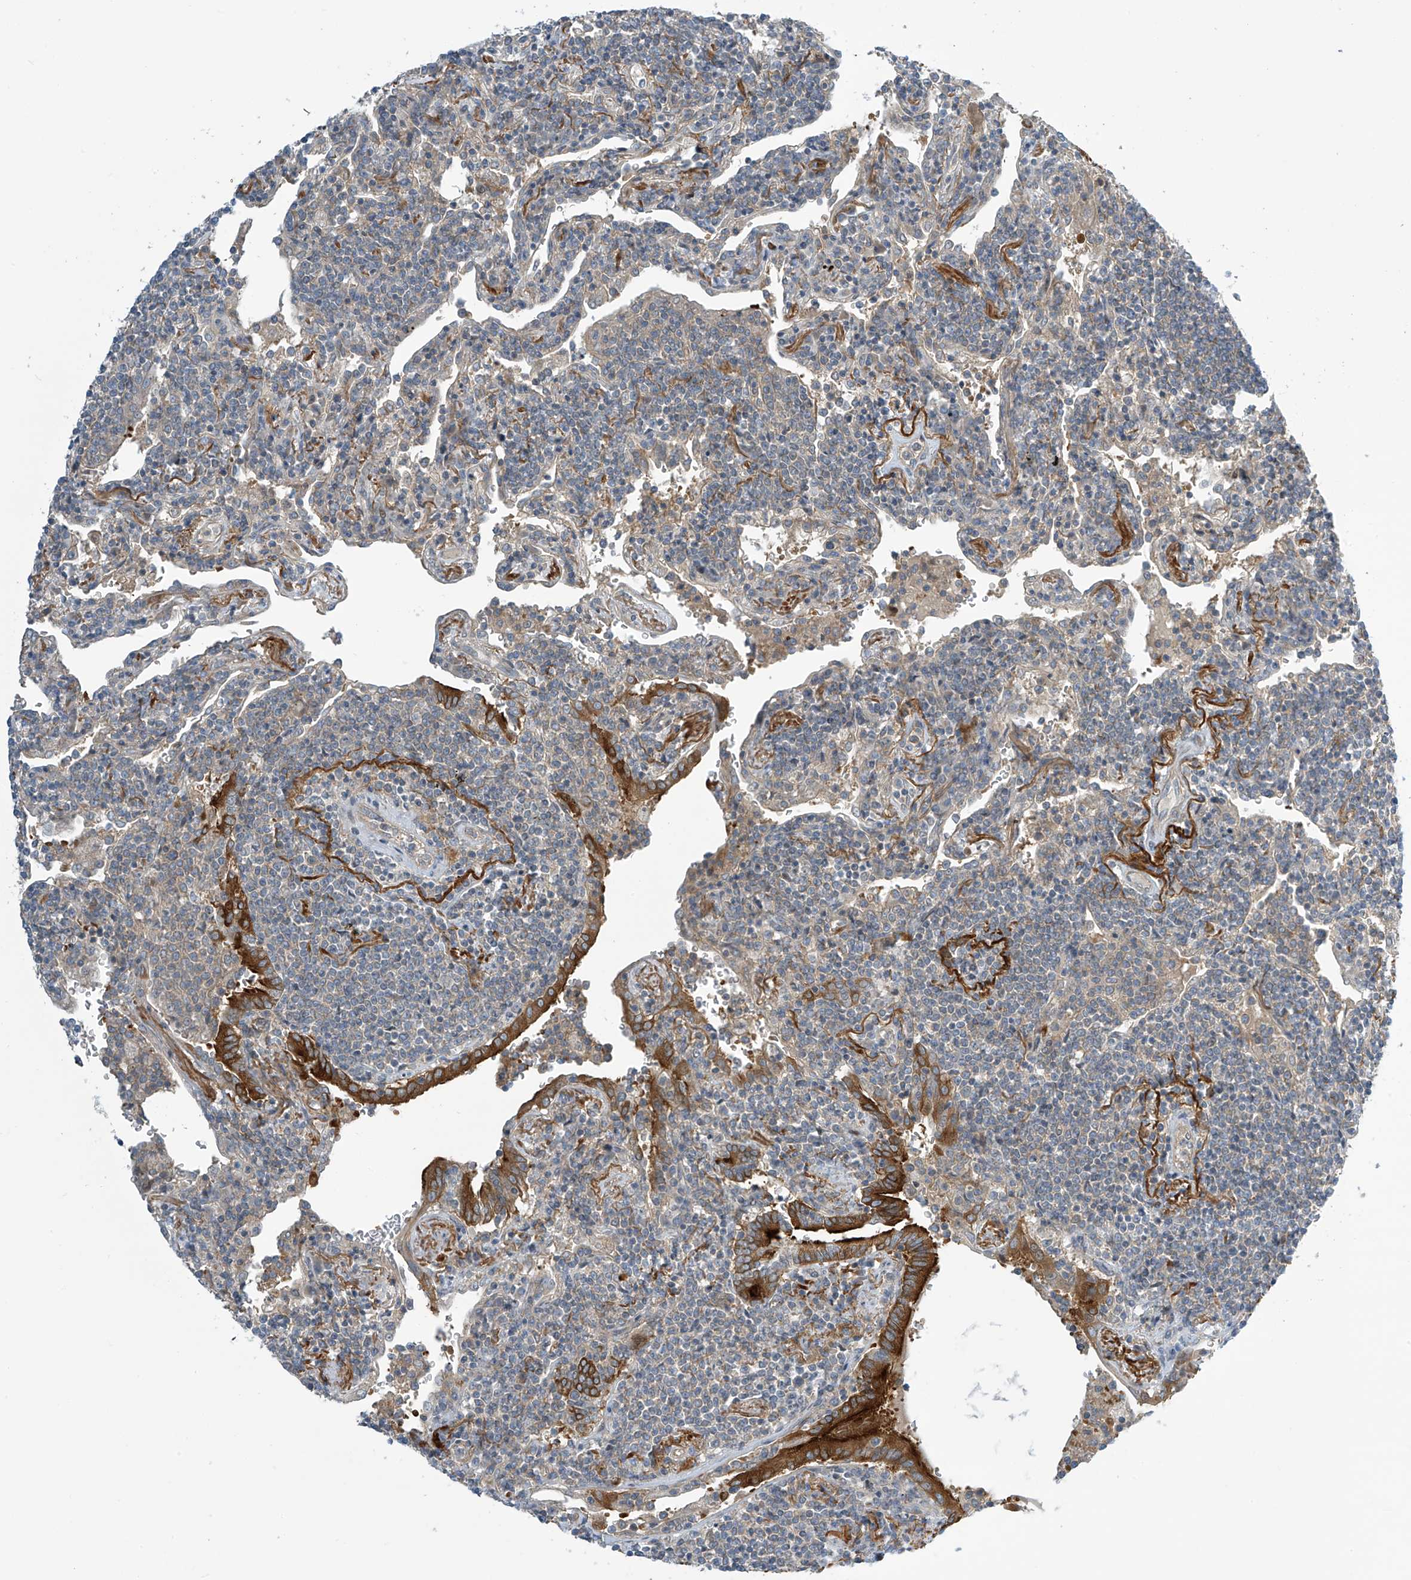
{"staining": {"intensity": "negative", "quantity": "none", "location": "none"}, "tissue": "lymphoma", "cell_type": "Tumor cells", "image_type": "cancer", "snomed": [{"axis": "morphology", "description": "Malignant lymphoma, non-Hodgkin's type, Low grade"}, {"axis": "topography", "description": "Lung"}], "caption": "Immunohistochemical staining of low-grade malignant lymphoma, non-Hodgkin's type demonstrates no significant expression in tumor cells.", "gene": "FSD1L", "patient": {"sex": "female", "age": 71}}